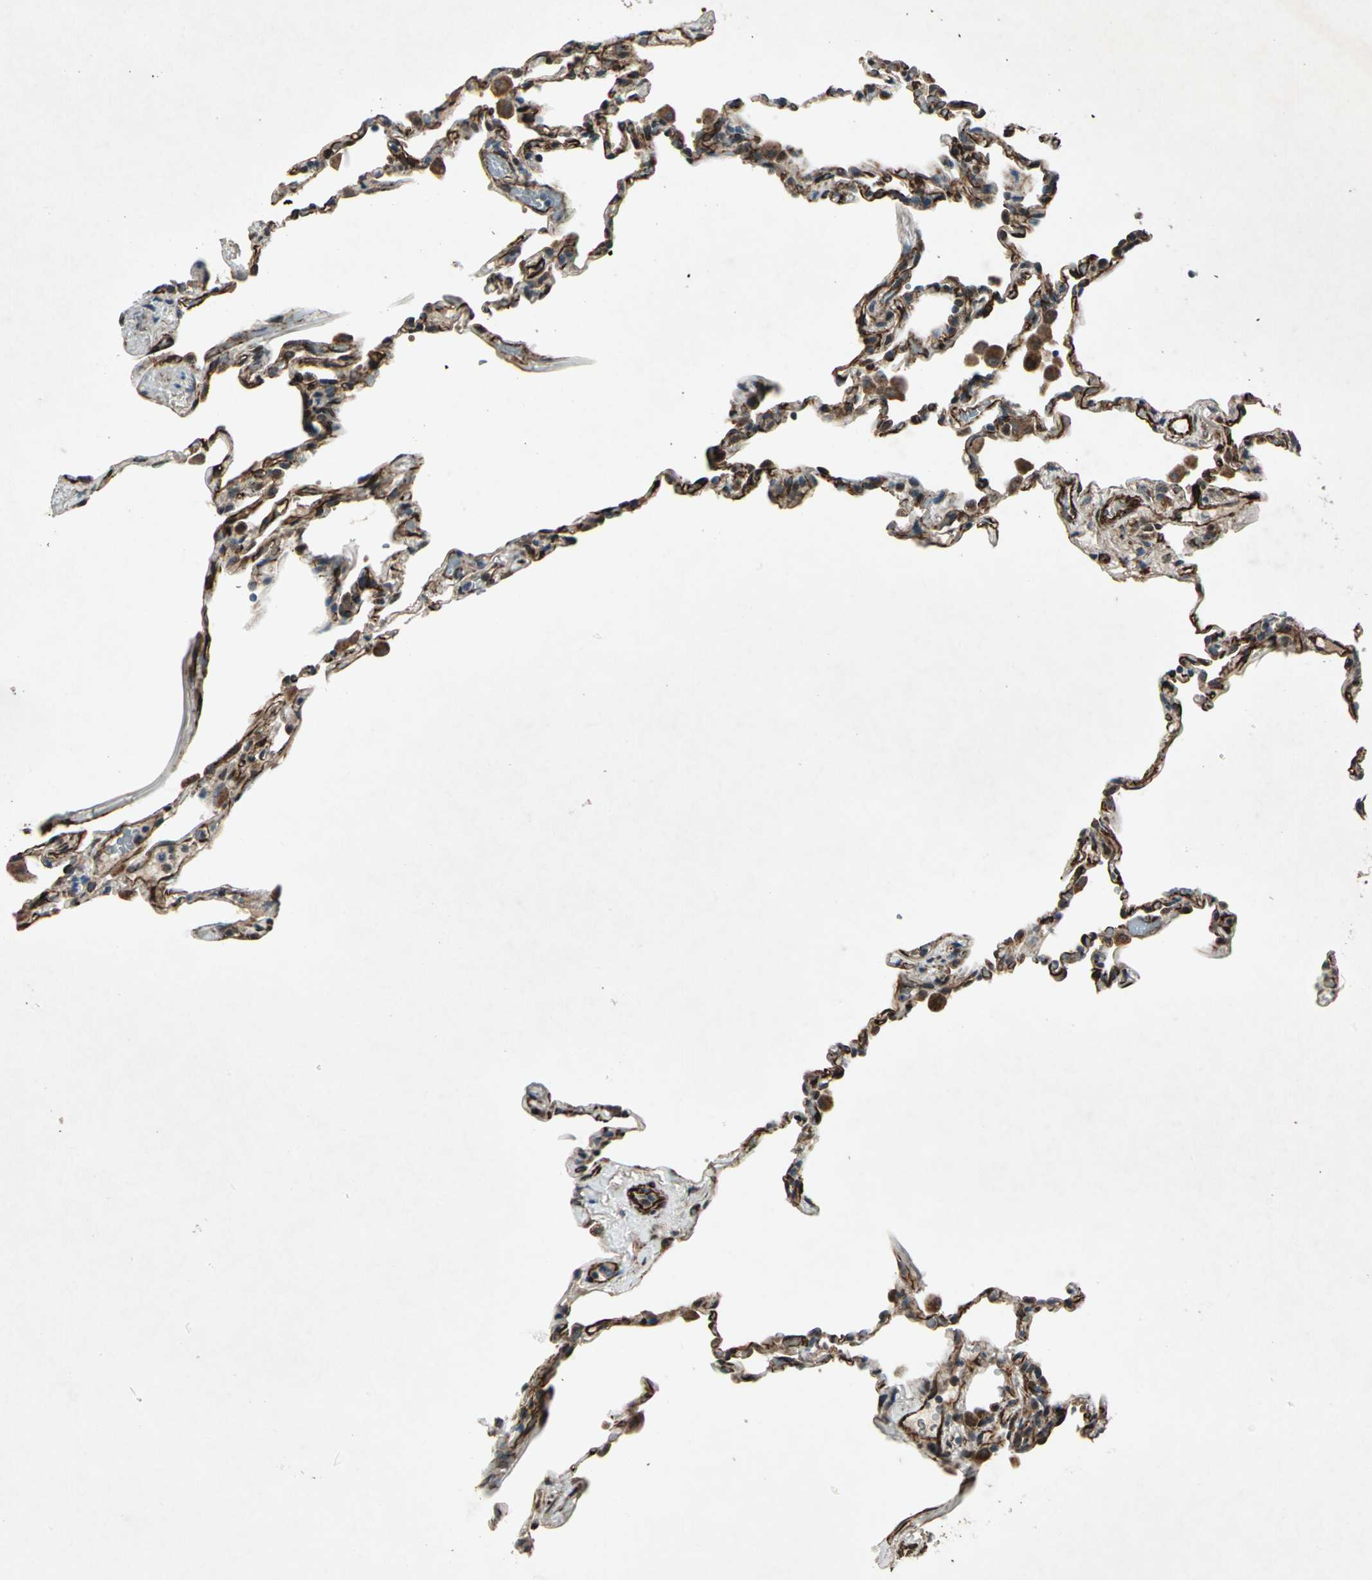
{"staining": {"intensity": "strong", "quantity": "25%-75%", "location": "cytoplasmic/membranous"}, "tissue": "lung", "cell_type": "Alveolar cells", "image_type": "normal", "snomed": [{"axis": "morphology", "description": "Normal tissue, NOS"}, {"axis": "topography", "description": "Lung"}], "caption": "Protein positivity by IHC exhibits strong cytoplasmic/membranous expression in approximately 25%-75% of alveolar cells in normal lung.", "gene": "EXD2", "patient": {"sex": "male", "age": 59}}